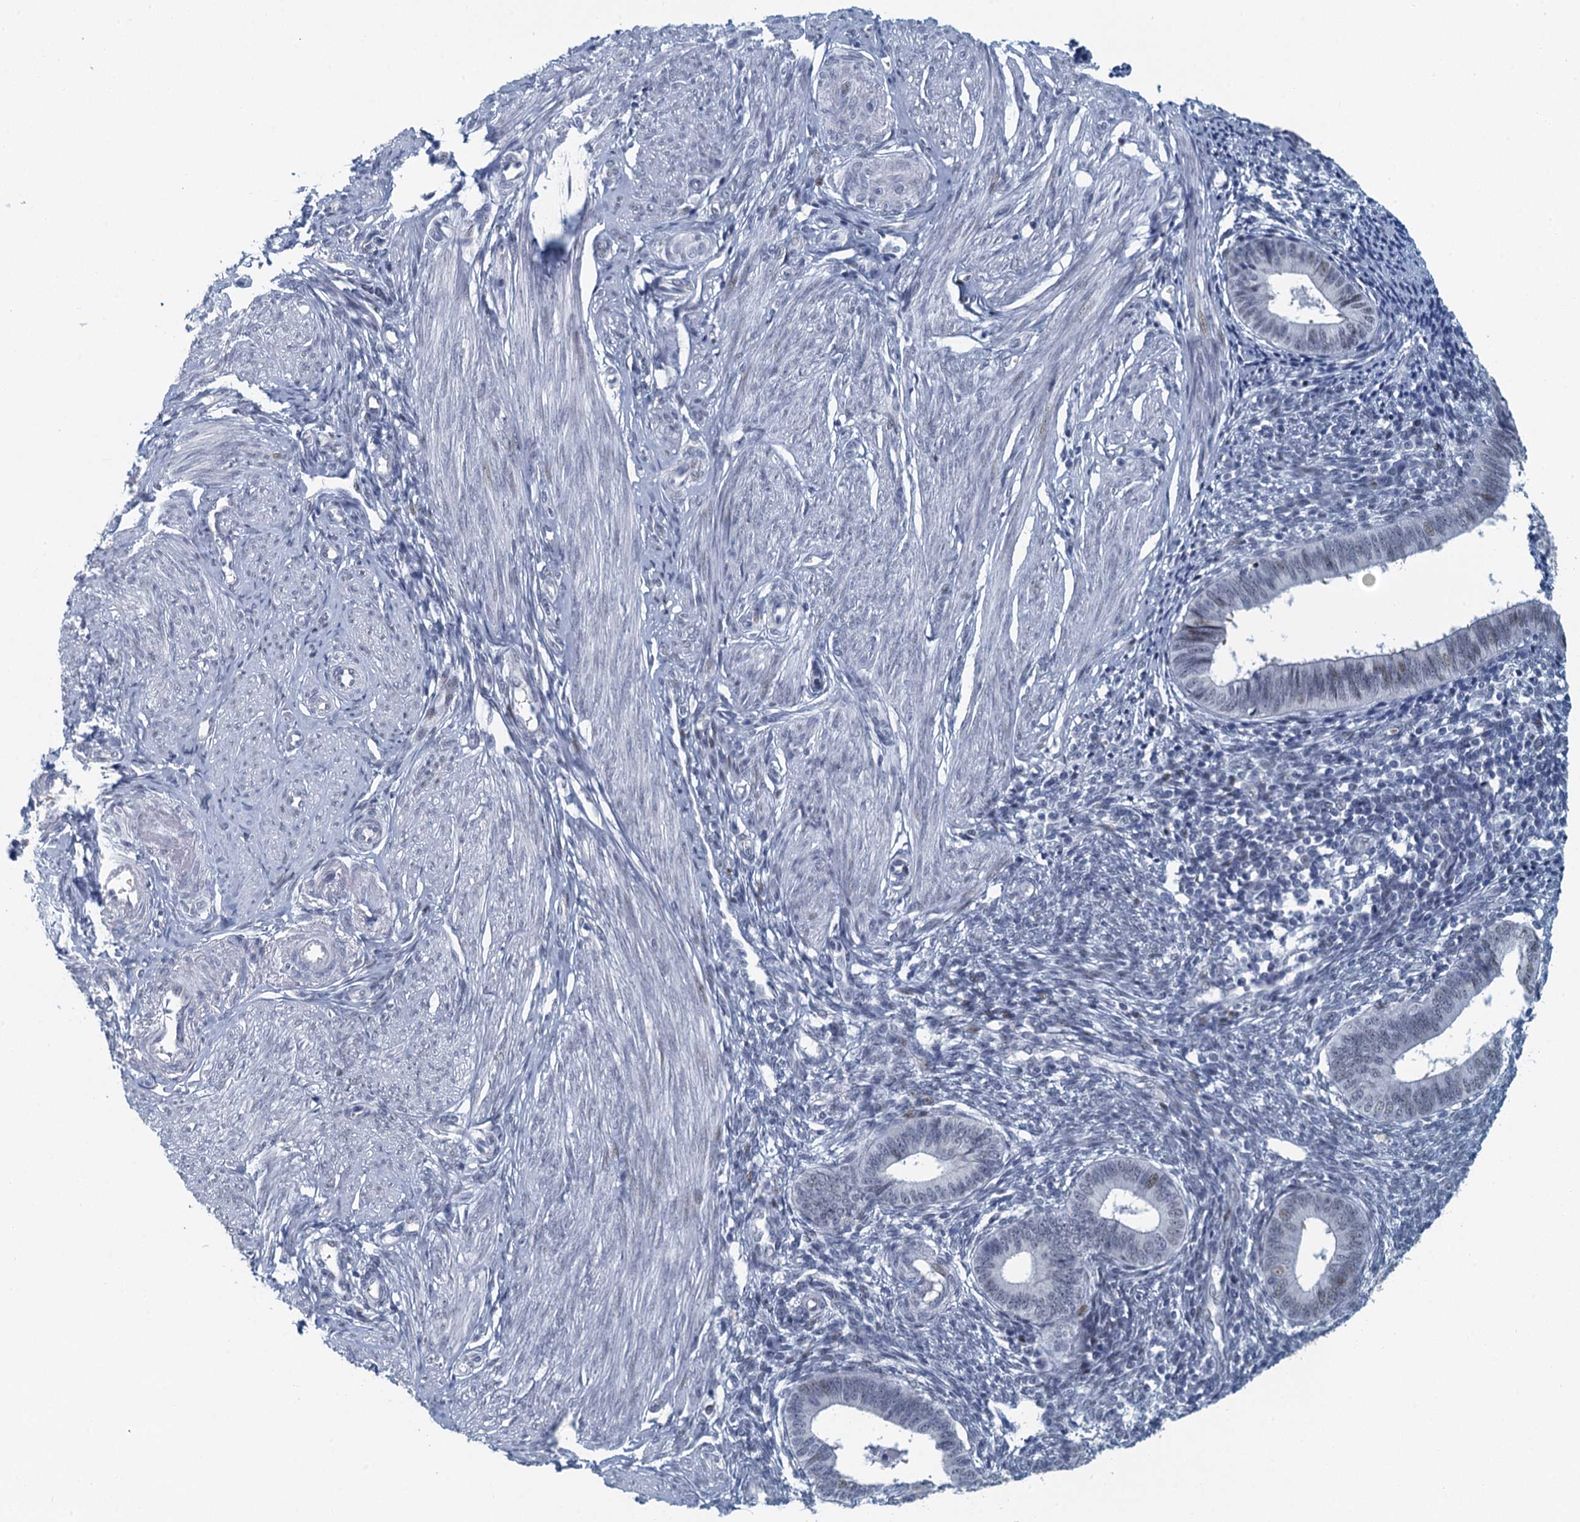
{"staining": {"intensity": "moderate", "quantity": "<25%", "location": "nuclear"}, "tissue": "endometrium", "cell_type": "Cells in endometrial stroma", "image_type": "normal", "snomed": [{"axis": "morphology", "description": "Normal tissue, NOS"}, {"axis": "topography", "description": "Endometrium"}], "caption": "Protein positivity by IHC exhibits moderate nuclear expression in approximately <25% of cells in endometrial stroma in normal endometrium.", "gene": "TTLL9", "patient": {"sex": "female", "age": 46}}